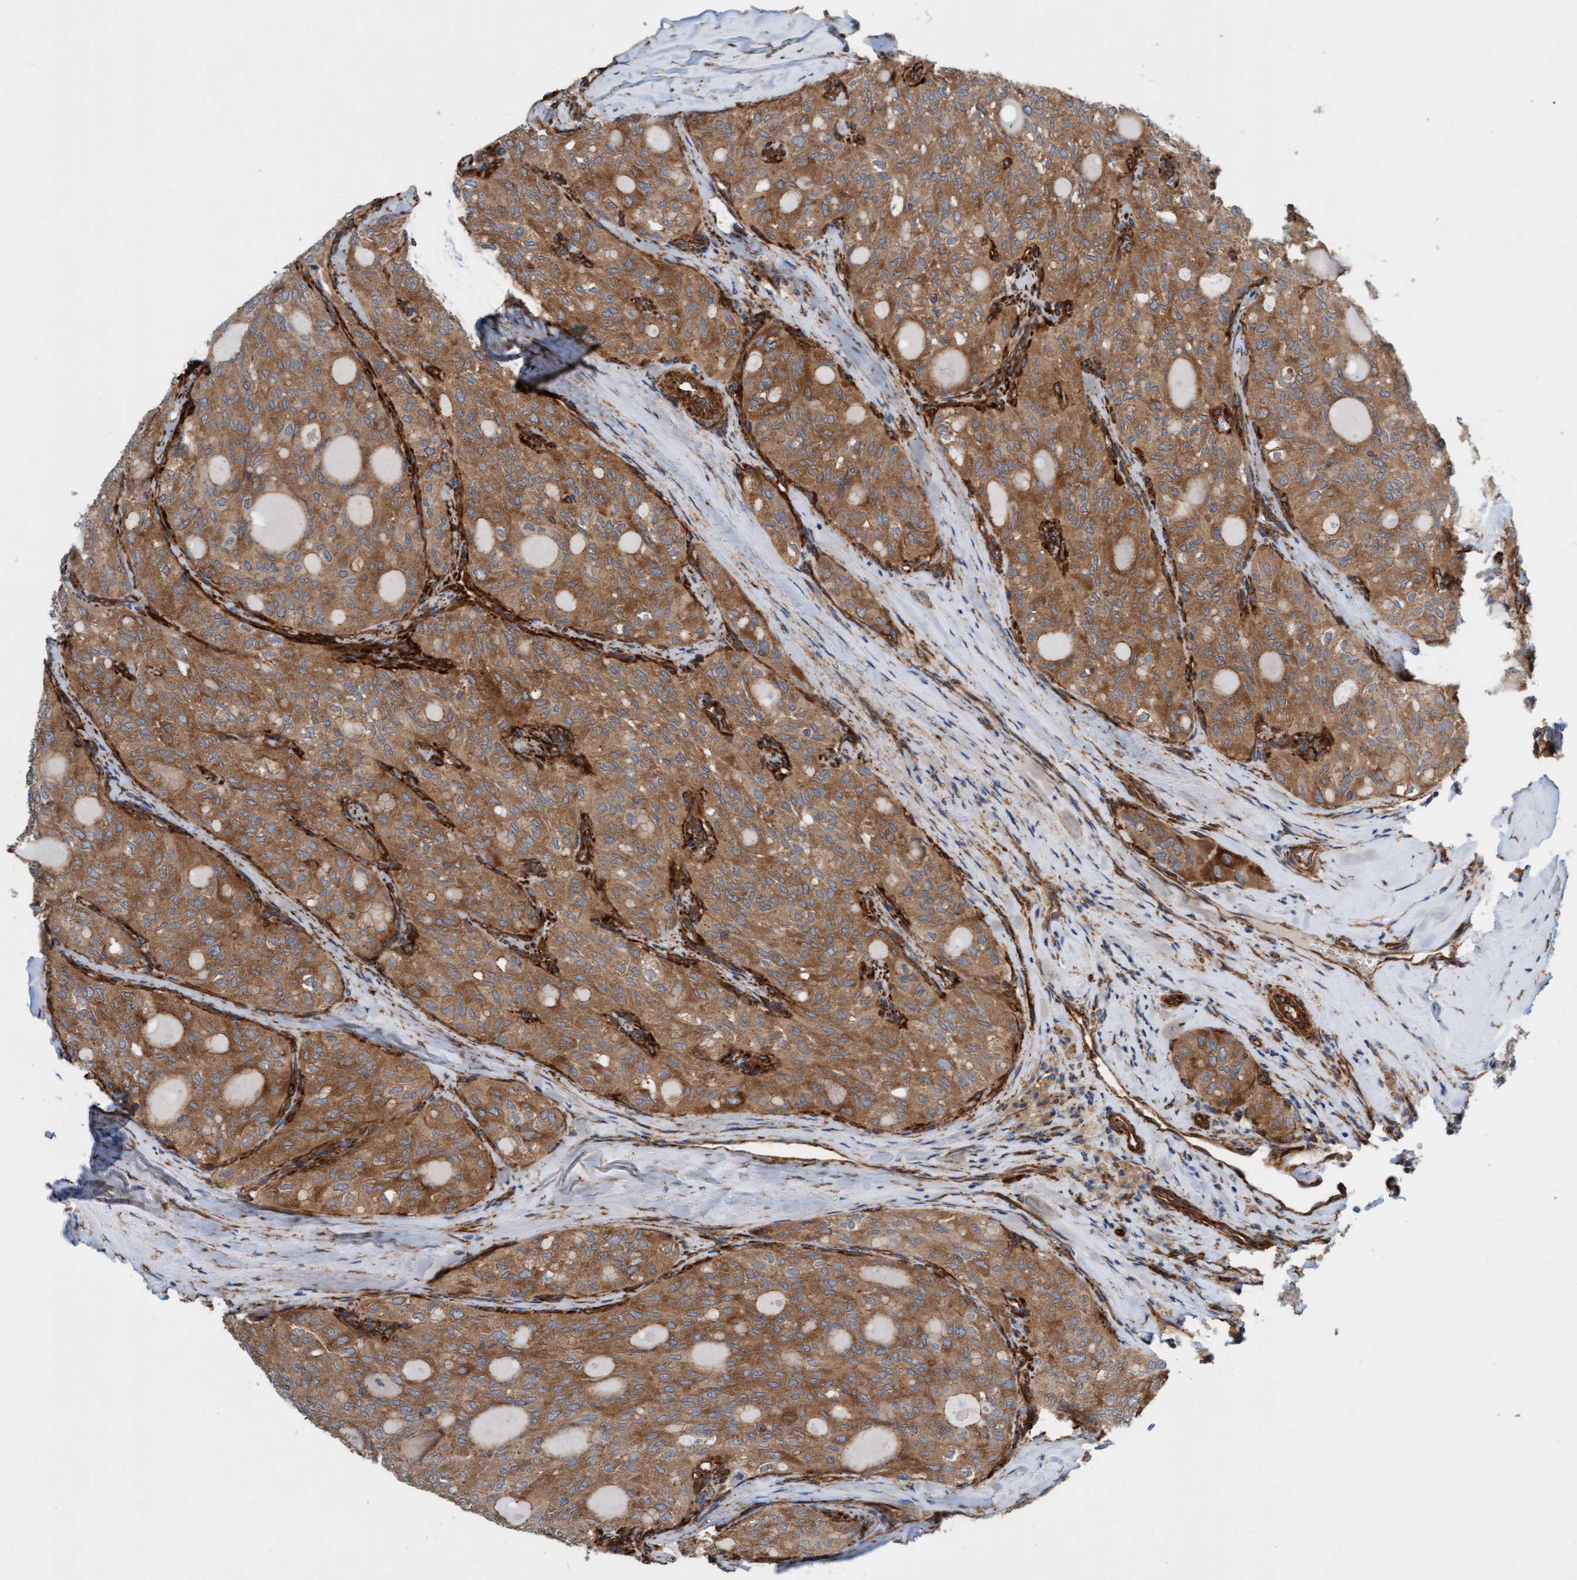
{"staining": {"intensity": "moderate", "quantity": ">75%", "location": "cytoplasmic/membranous"}, "tissue": "thyroid cancer", "cell_type": "Tumor cells", "image_type": "cancer", "snomed": [{"axis": "morphology", "description": "Follicular adenoma carcinoma, NOS"}, {"axis": "topography", "description": "Thyroid gland"}], "caption": "A micrograph showing moderate cytoplasmic/membranous staining in about >75% of tumor cells in thyroid cancer (follicular adenoma carcinoma), as visualized by brown immunohistochemical staining.", "gene": "FMNL3", "patient": {"sex": "male", "age": 75}}